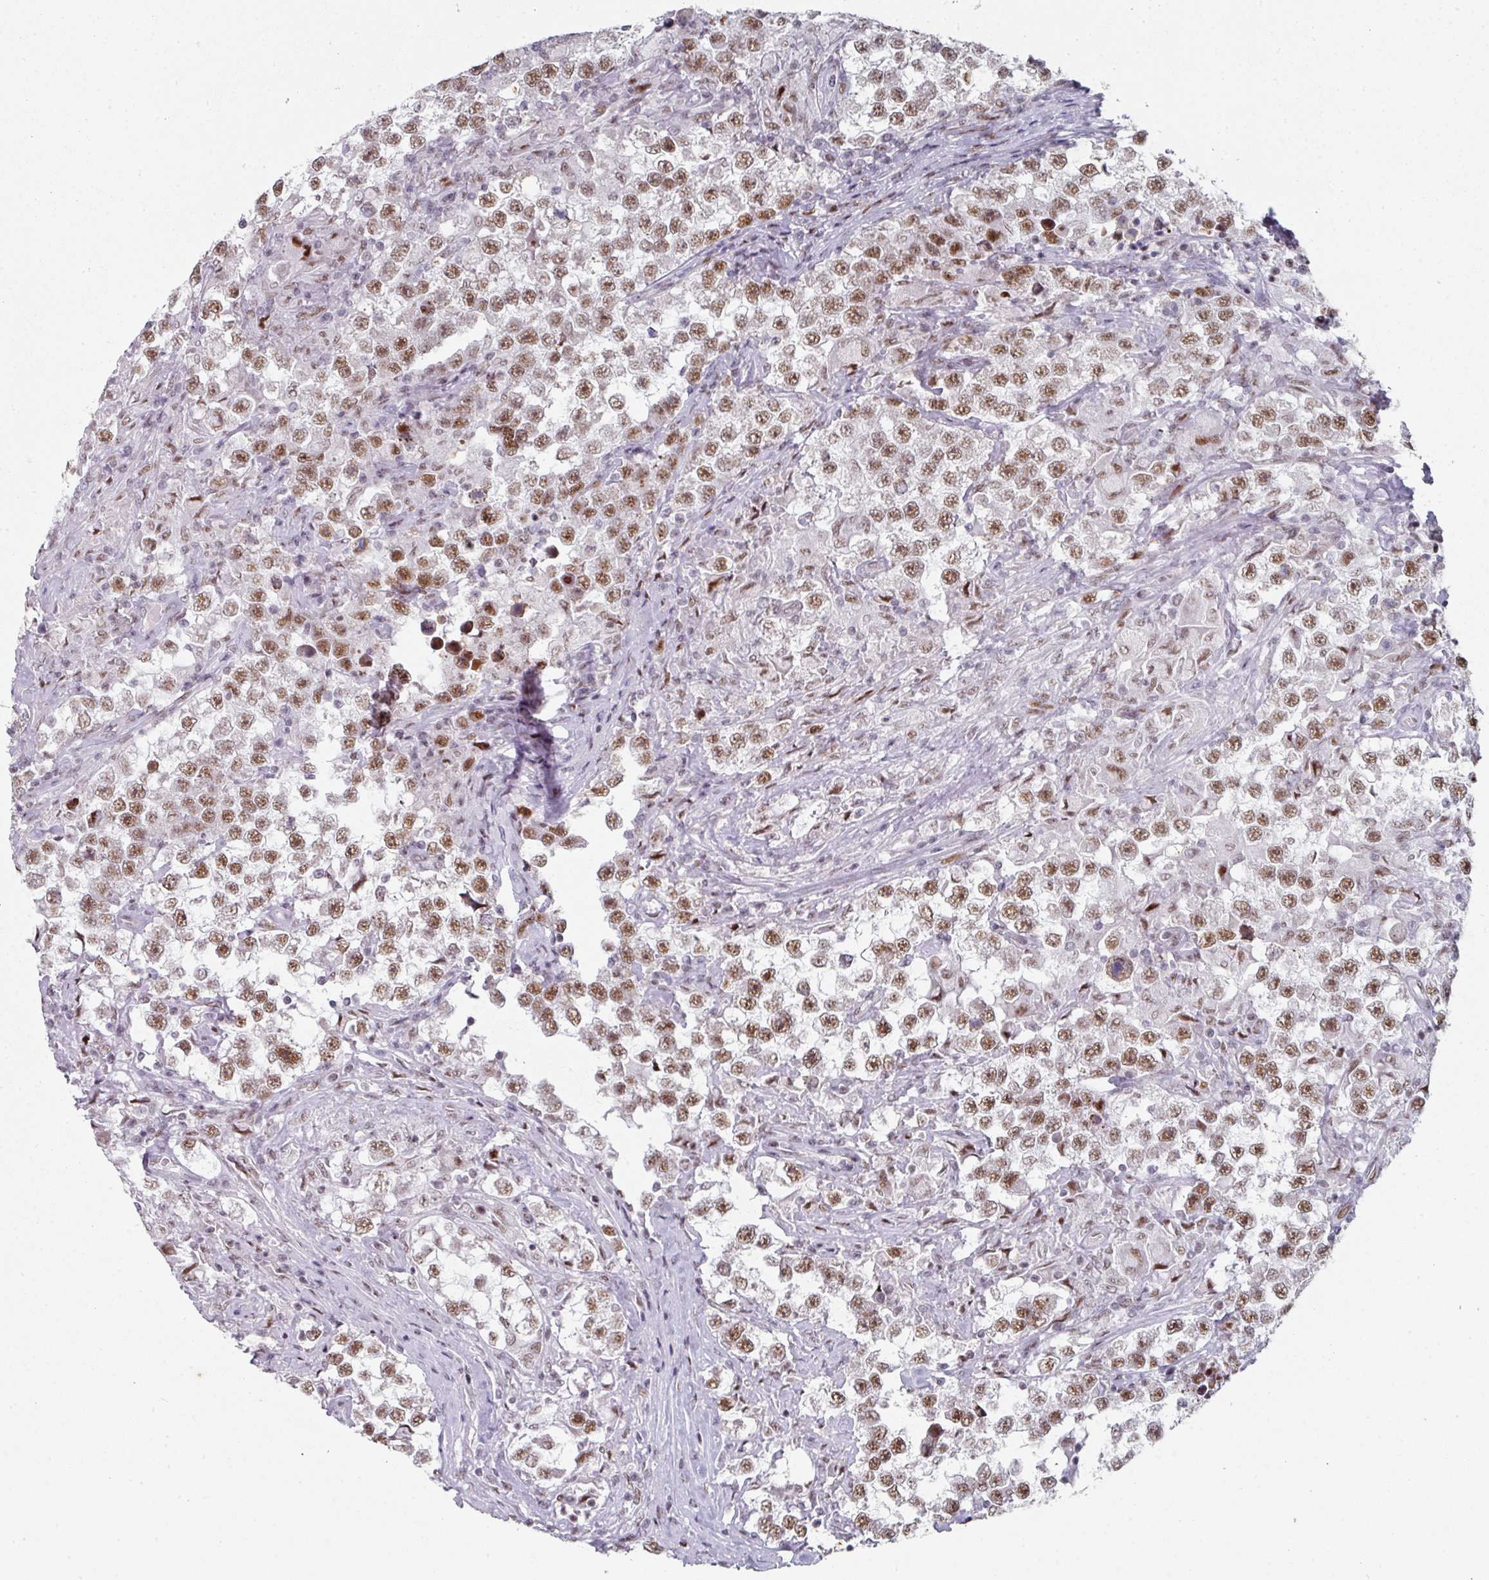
{"staining": {"intensity": "moderate", "quantity": ">75%", "location": "nuclear"}, "tissue": "testis cancer", "cell_type": "Tumor cells", "image_type": "cancer", "snomed": [{"axis": "morphology", "description": "Seminoma, NOS"}, {"axis": "topography", "description": "Testis"}], "caption": "This is a micrograph of immunohistochemistry staining of seminoma (testis), which shows moderate expression in the nuclear of tumor cells.", "gene": "SF3B5", "patient": {"sex": "male", "age": 46}}